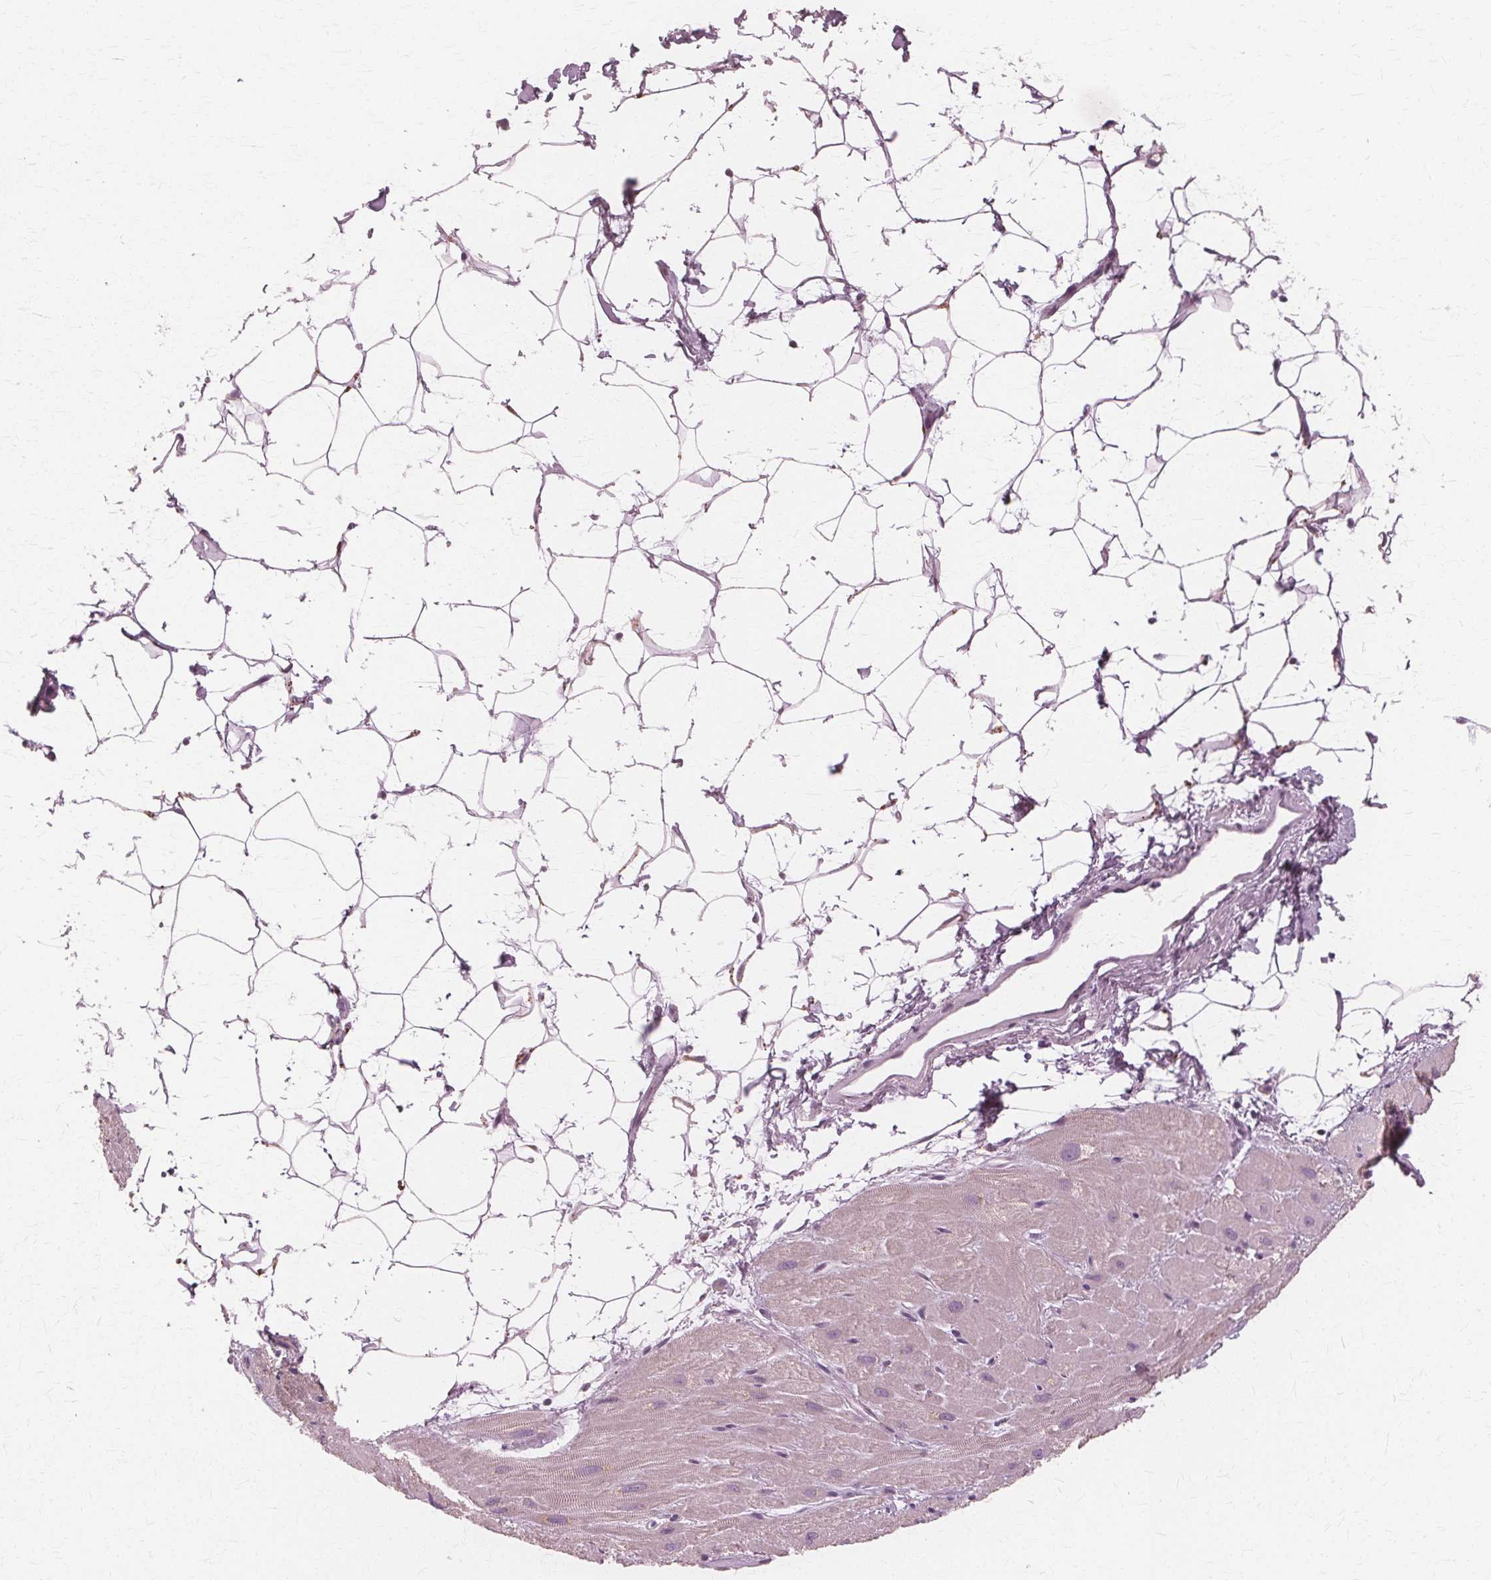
{"staining": {"intensity": "weak", "quantity": "<25%", "location": "cytoplasmic/membranous"}, "tissue": "heart muscle", "cell_type": "Cardiomyocytes", "image_type": "normal", "snomed": [{"axis": "morphology", "description": "Normal tissue, NOS"}, {"axis": "topography", "description": "Heart"}], "caption": "Human heart muscle stained for a protein using immunohistochemistry (IHC) exhibits no expression in cardiomyocytes.", "gene": "DNASE2", "patient": {"sex": "male", "age": 62}}